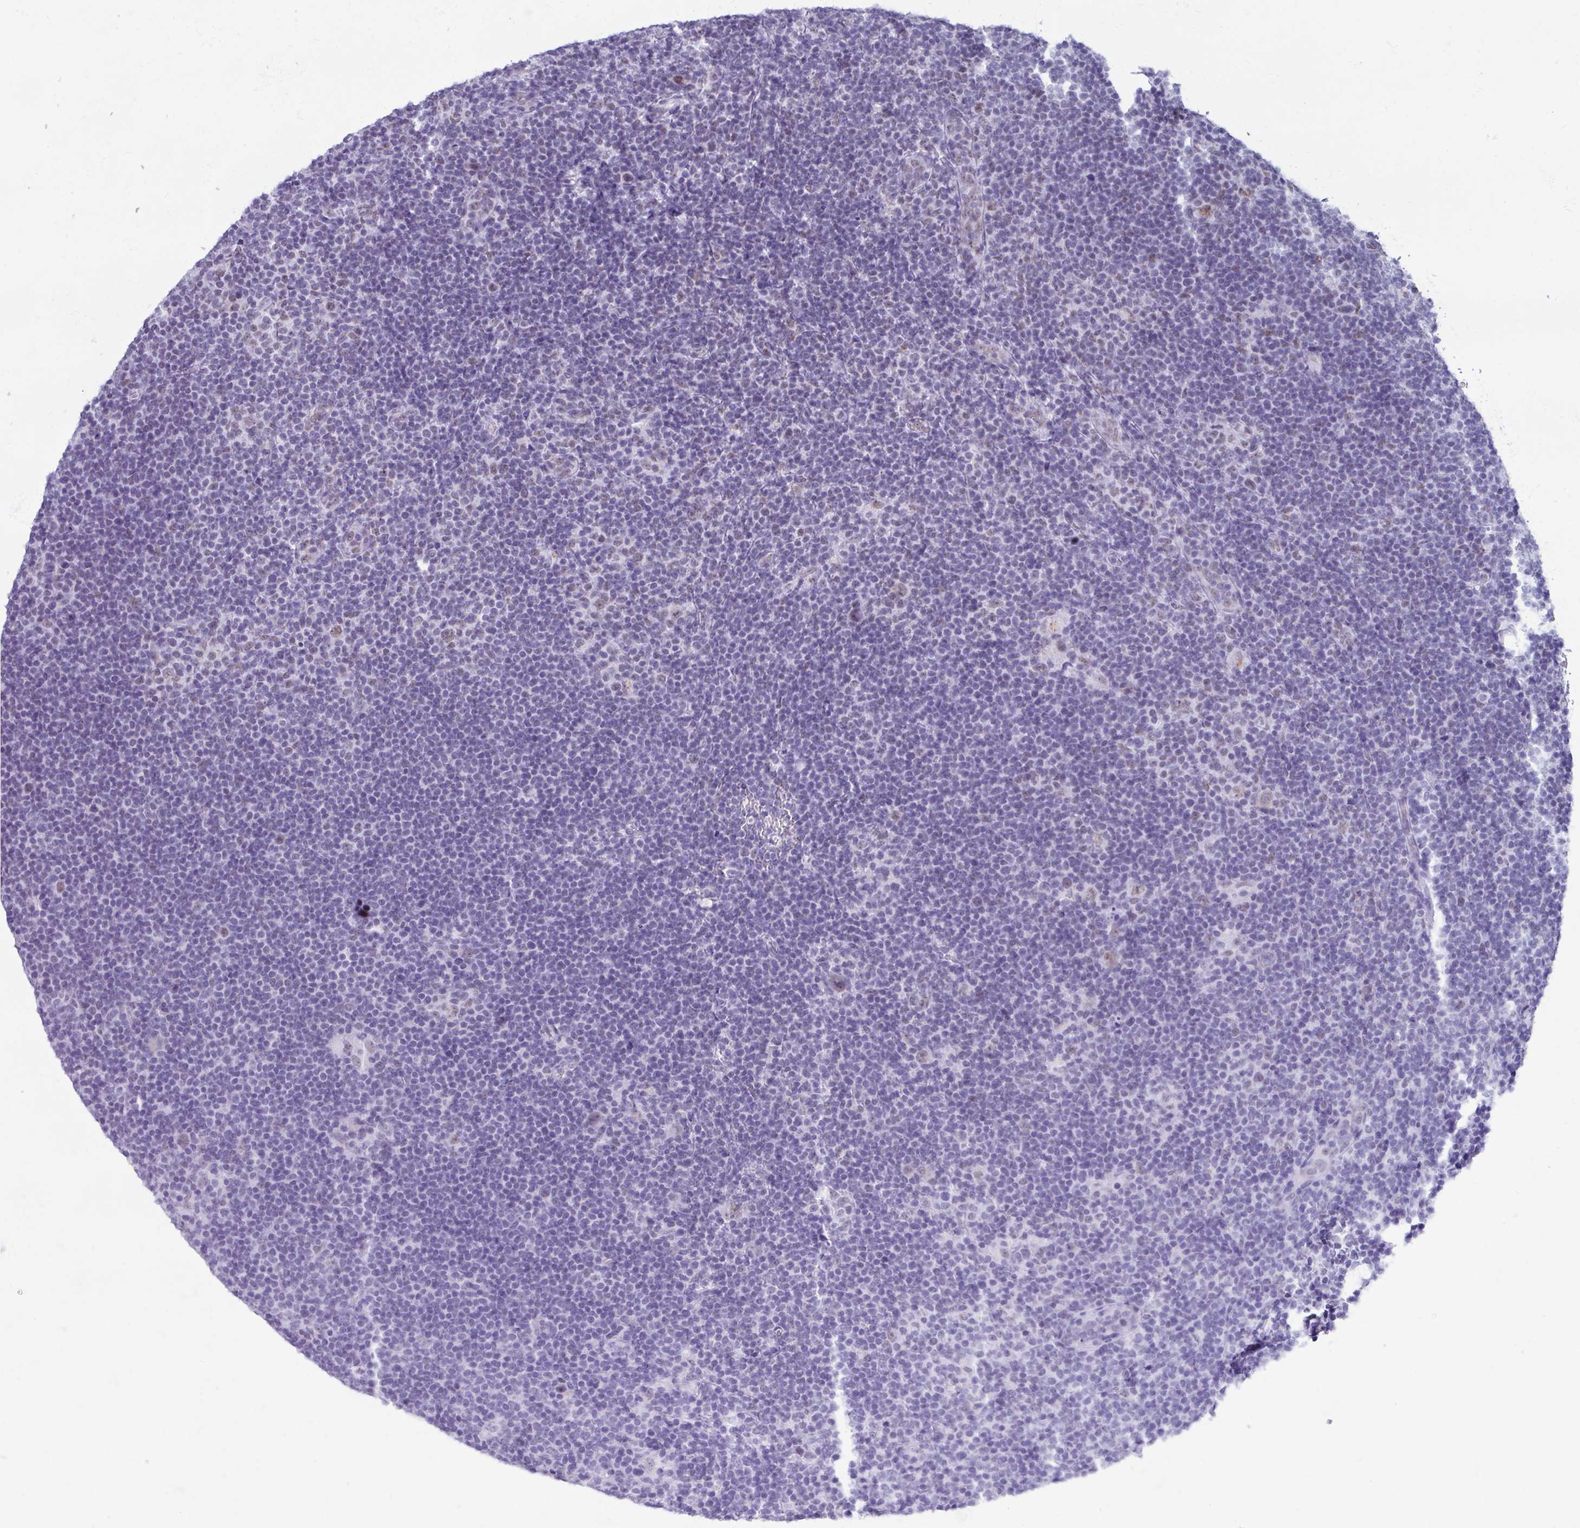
{"staining": {"intensity": "weak", "quantity": "<25%", "location": "nuclear"}, "tissue": "lymphoma", "cell_type": "Tumor cells", "image_type": "cancer", "snomed": [{"axis": "morphology", "description": "Hodgkin's disease, NOS"}, {"axis": "topography", "description": "Lymph node"}], "caption": "Immunohistochemical staining of Hodgkin's disease demonstrates no significant staining in tumor cells.", "gene": "PUF60", "patient": {"sex": "female", "age": 57}}